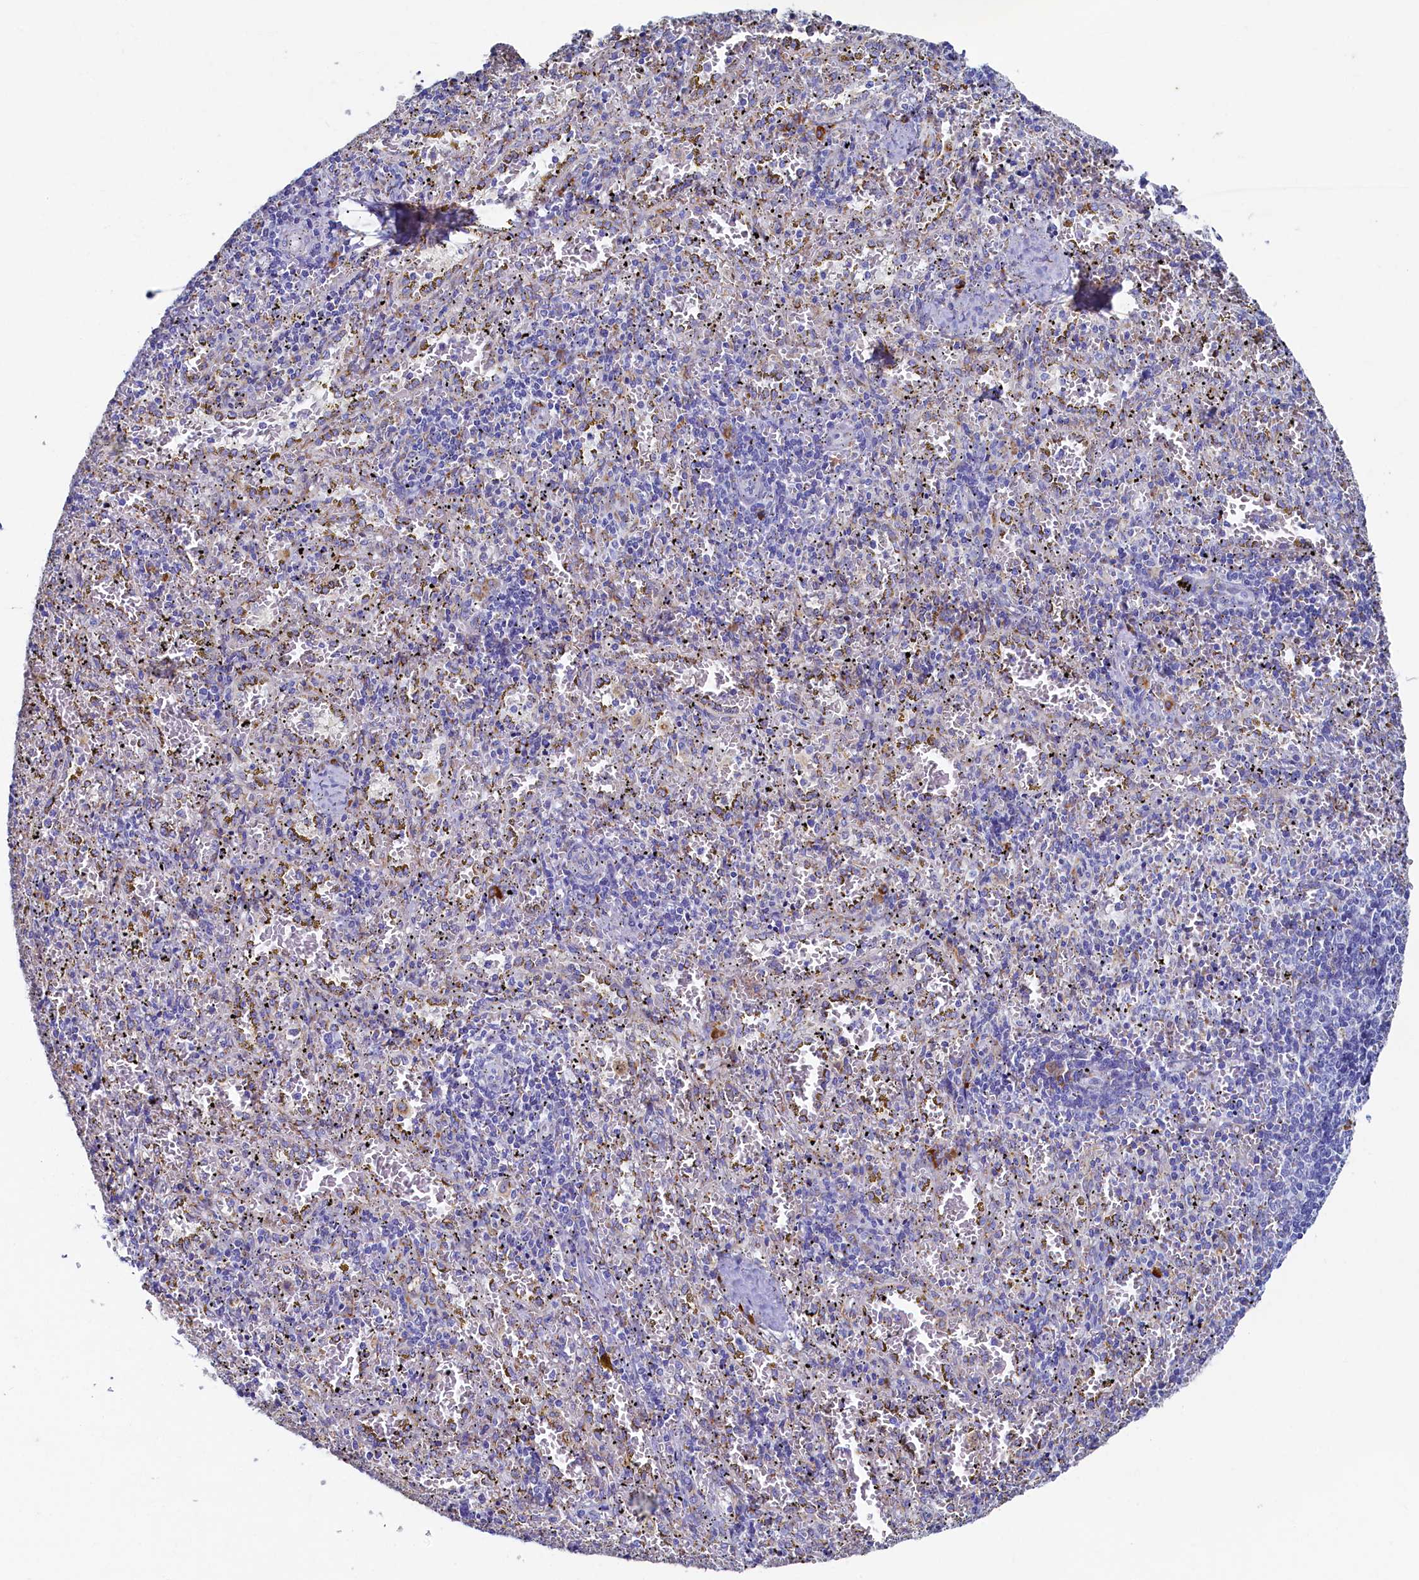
{"staining": {"intensity": "negative", "quantity": "none", "location": "none"}, "tissue": "spleen", "cell_type": "Cells in red pulp", "image_type": "normal", "snomed": [{"axis": "morphology", "description": "Normal tissue, NOS"}, {"axis": "topography", "description": "Spleen"}], "caption": "There is no significant positivity in cells in red pulp of spleen. (Brightfield microscopy of DAB (3,3'-diaminobenzidine) IHC at high magnification).", "gene": "TMEM18", "patient": {"sex": "male", "age": 11}}